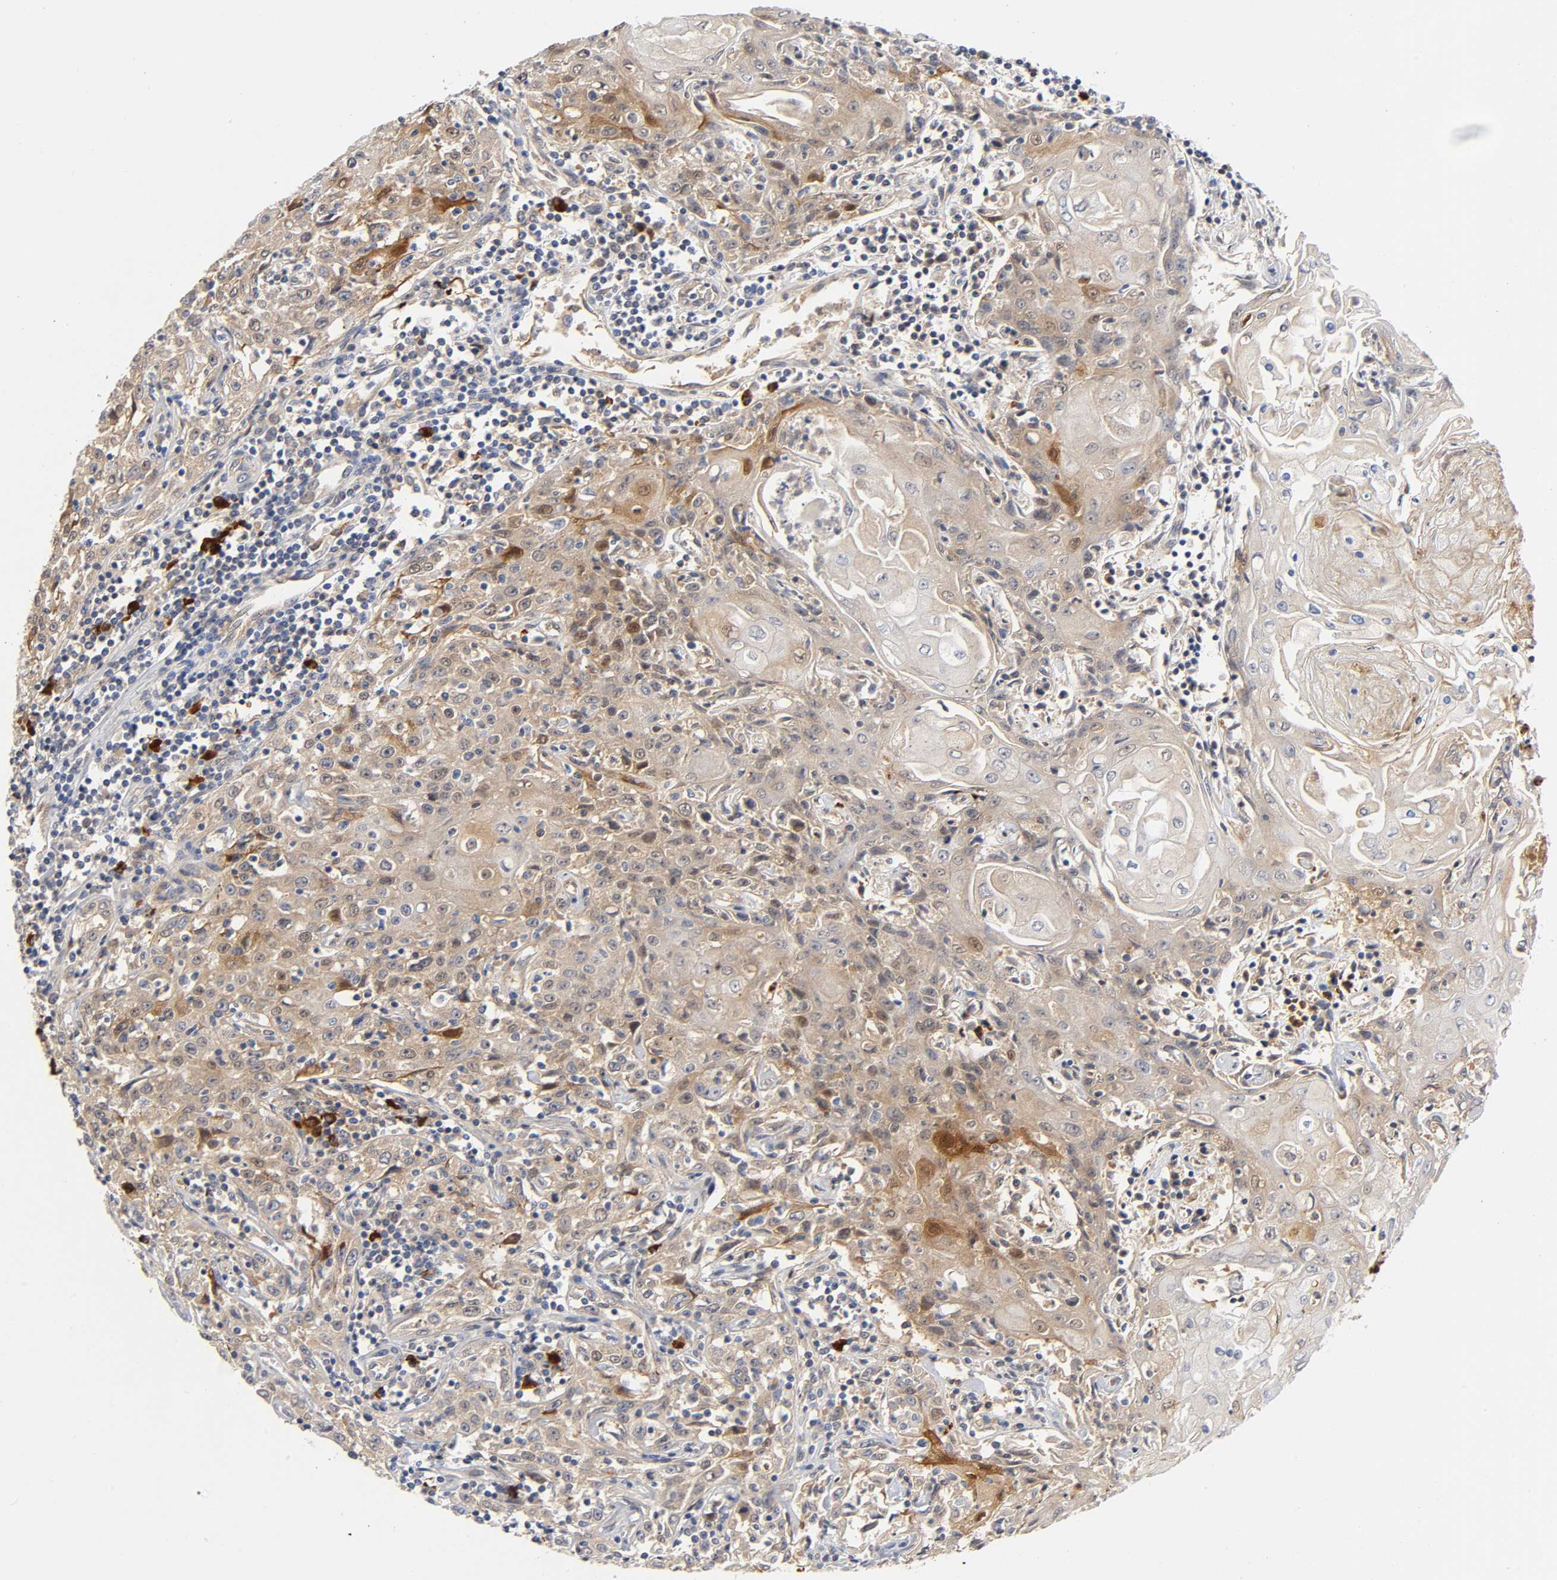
{"staining": {"intensity": "moderate", "quantity": "25%-75%", "location": "cytoplasmic/membranous"}, "tissue": "head and neck cancer", "cell_type": "Tumor cells", "image_type": "cancer", "snomed": [{"axis": "morphology", "description": "Squamous cell carcinoma, NOS"}, {"axis": "topography", "description": "Oral tissue"}, {"axis": "topography", "description": "Head-Neck"}], "caption": "Head and neck squamous cell carcinoma stained with a protein marker exhibits moderate staining in tumor cells.", "gene": "NOVA1", "patient": {"sex": "female", "age": 76}}